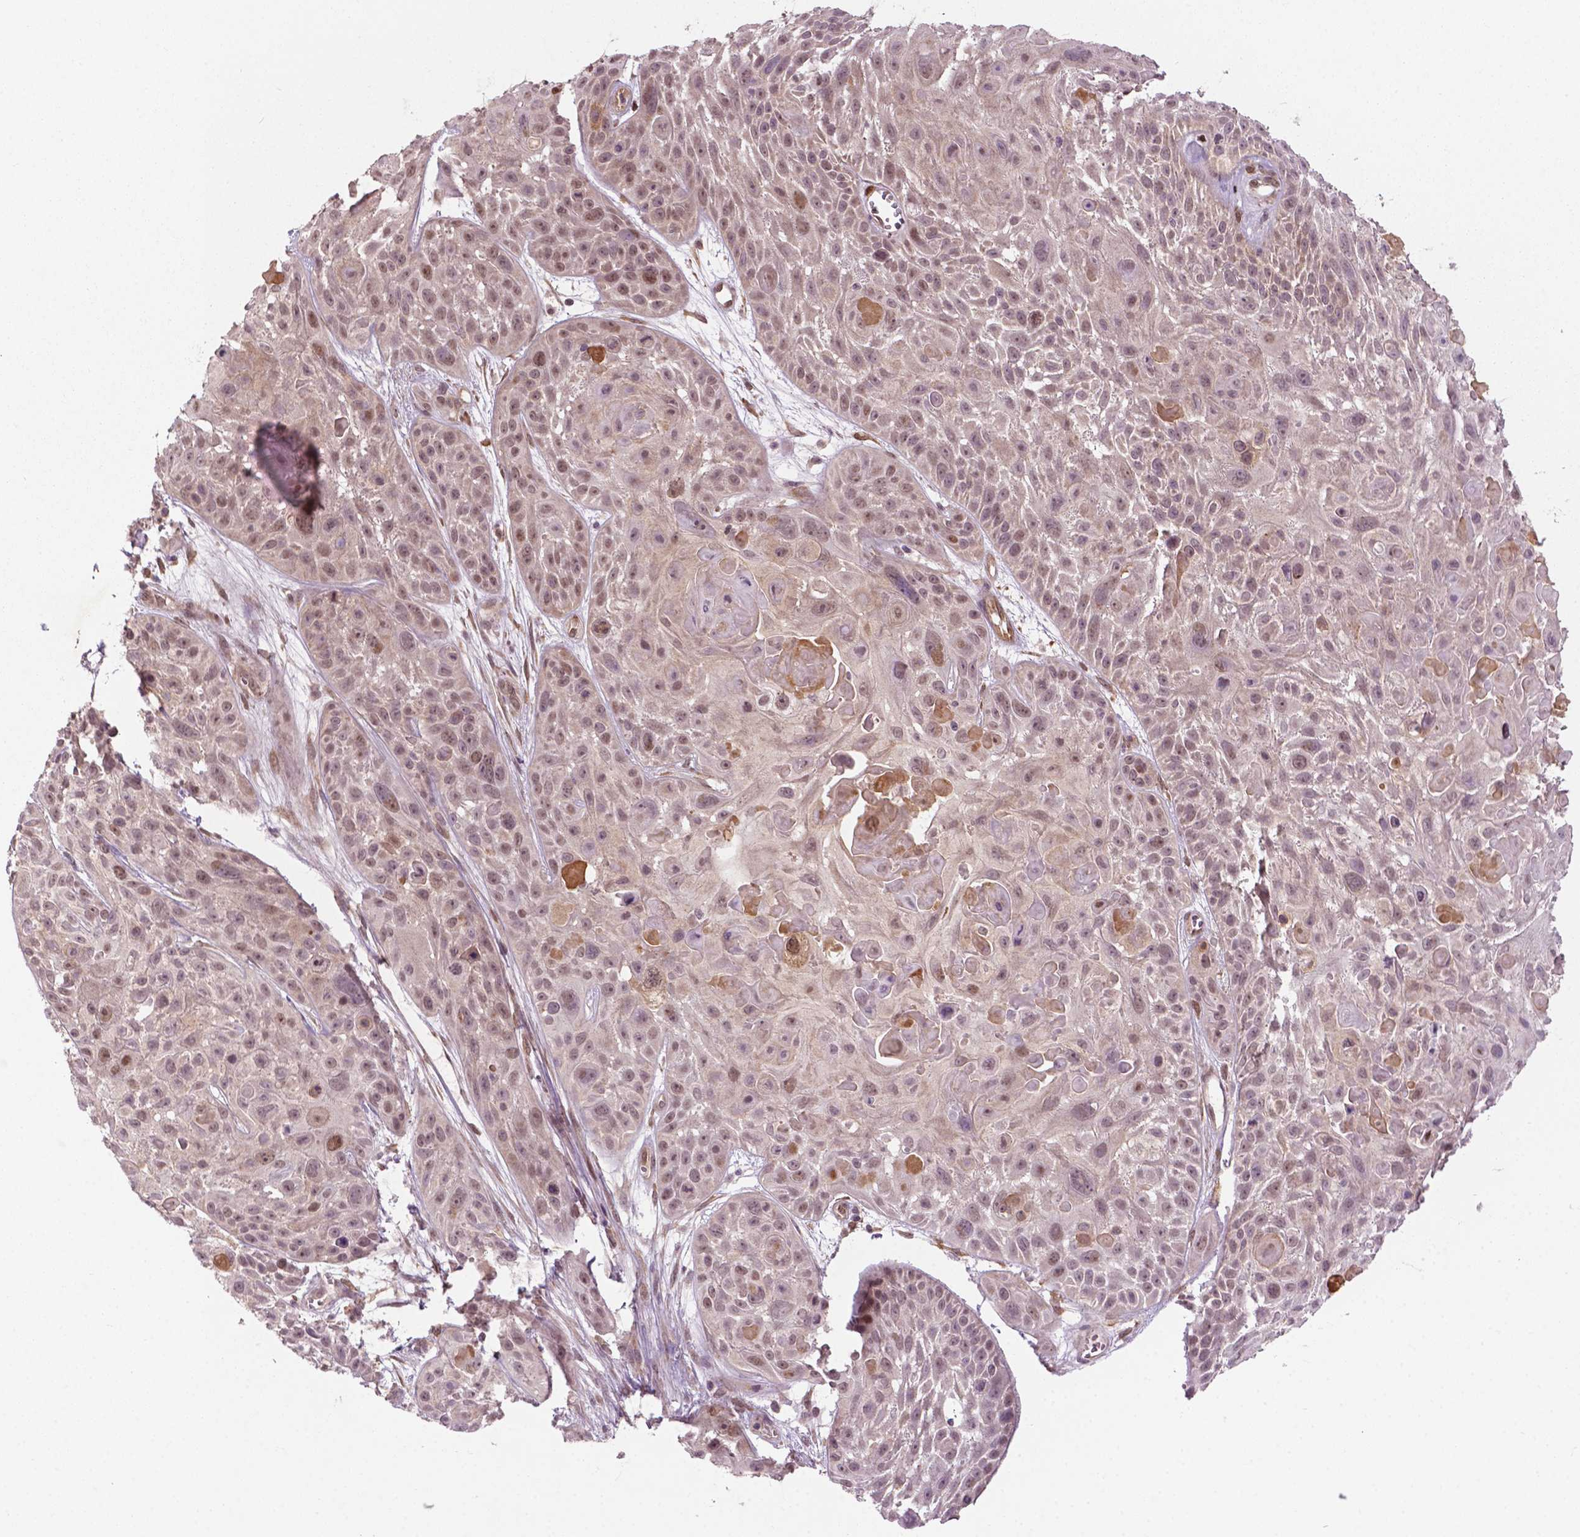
{"staining": {"intensity": "moderate", "quantity": ">75%", "location": "nuclear"}, "tissue": "skin cancer", "cell_type": "Tumor cells", "image_type": "cancer", "snomed": [{"axis": "morphology", "description": "Squamous cell carcinoma, NOS"}, {"axis": "topography", "description": "Skin"}, {"axis": "topography", "description": "Anal"}], "caption": "There is medium levels of moderate nuclear positivity in tumor cells of skin cancer, as demonstrated by immunohistochemical staining (brown color).", "gene": "NFAT5", "patient": {"sex": "female", "age": 75}}